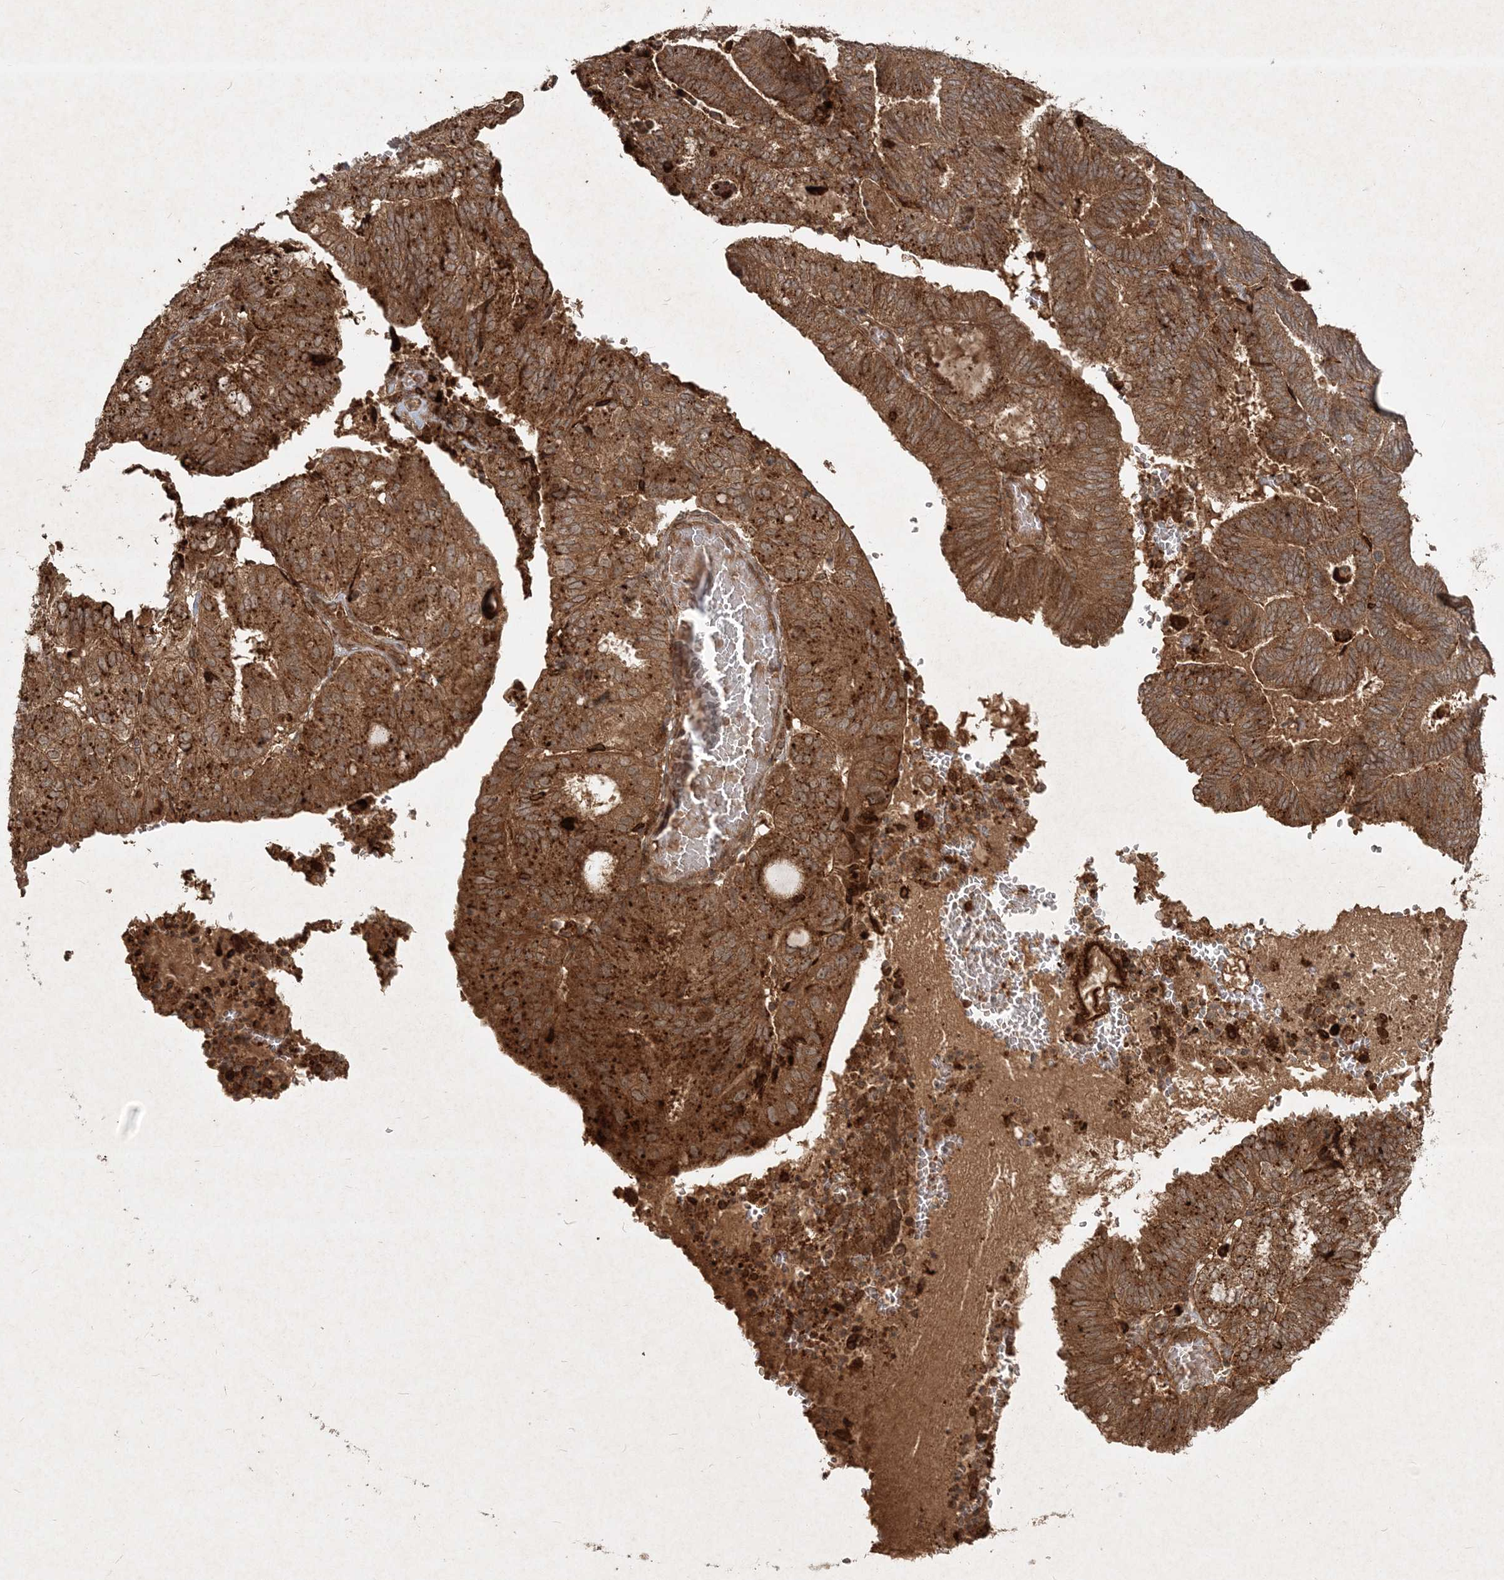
{"staining": {"intensity": "strong", "quantity": ">75%", "location": "cytoplasmic/membranous"}, "tissue": "endometrial cancer", "cell_type": "Tumor cells", "image_type": "cancer", "snomed": [{"axis": "morphology", "description": "Adenocarcinoma, NOS"}, {"axis": "topography", "description": "Uterus"}], "caption": "Immunohistochemistry micrograph of endometrial adenocarcinoma stained for a protein (brown), which reveals high levels of strong cytoplasmic/membranous staining in about >75% of tumor cells.", "gene": "NARS1", "patient": {"sex": "female", "age": 60}}